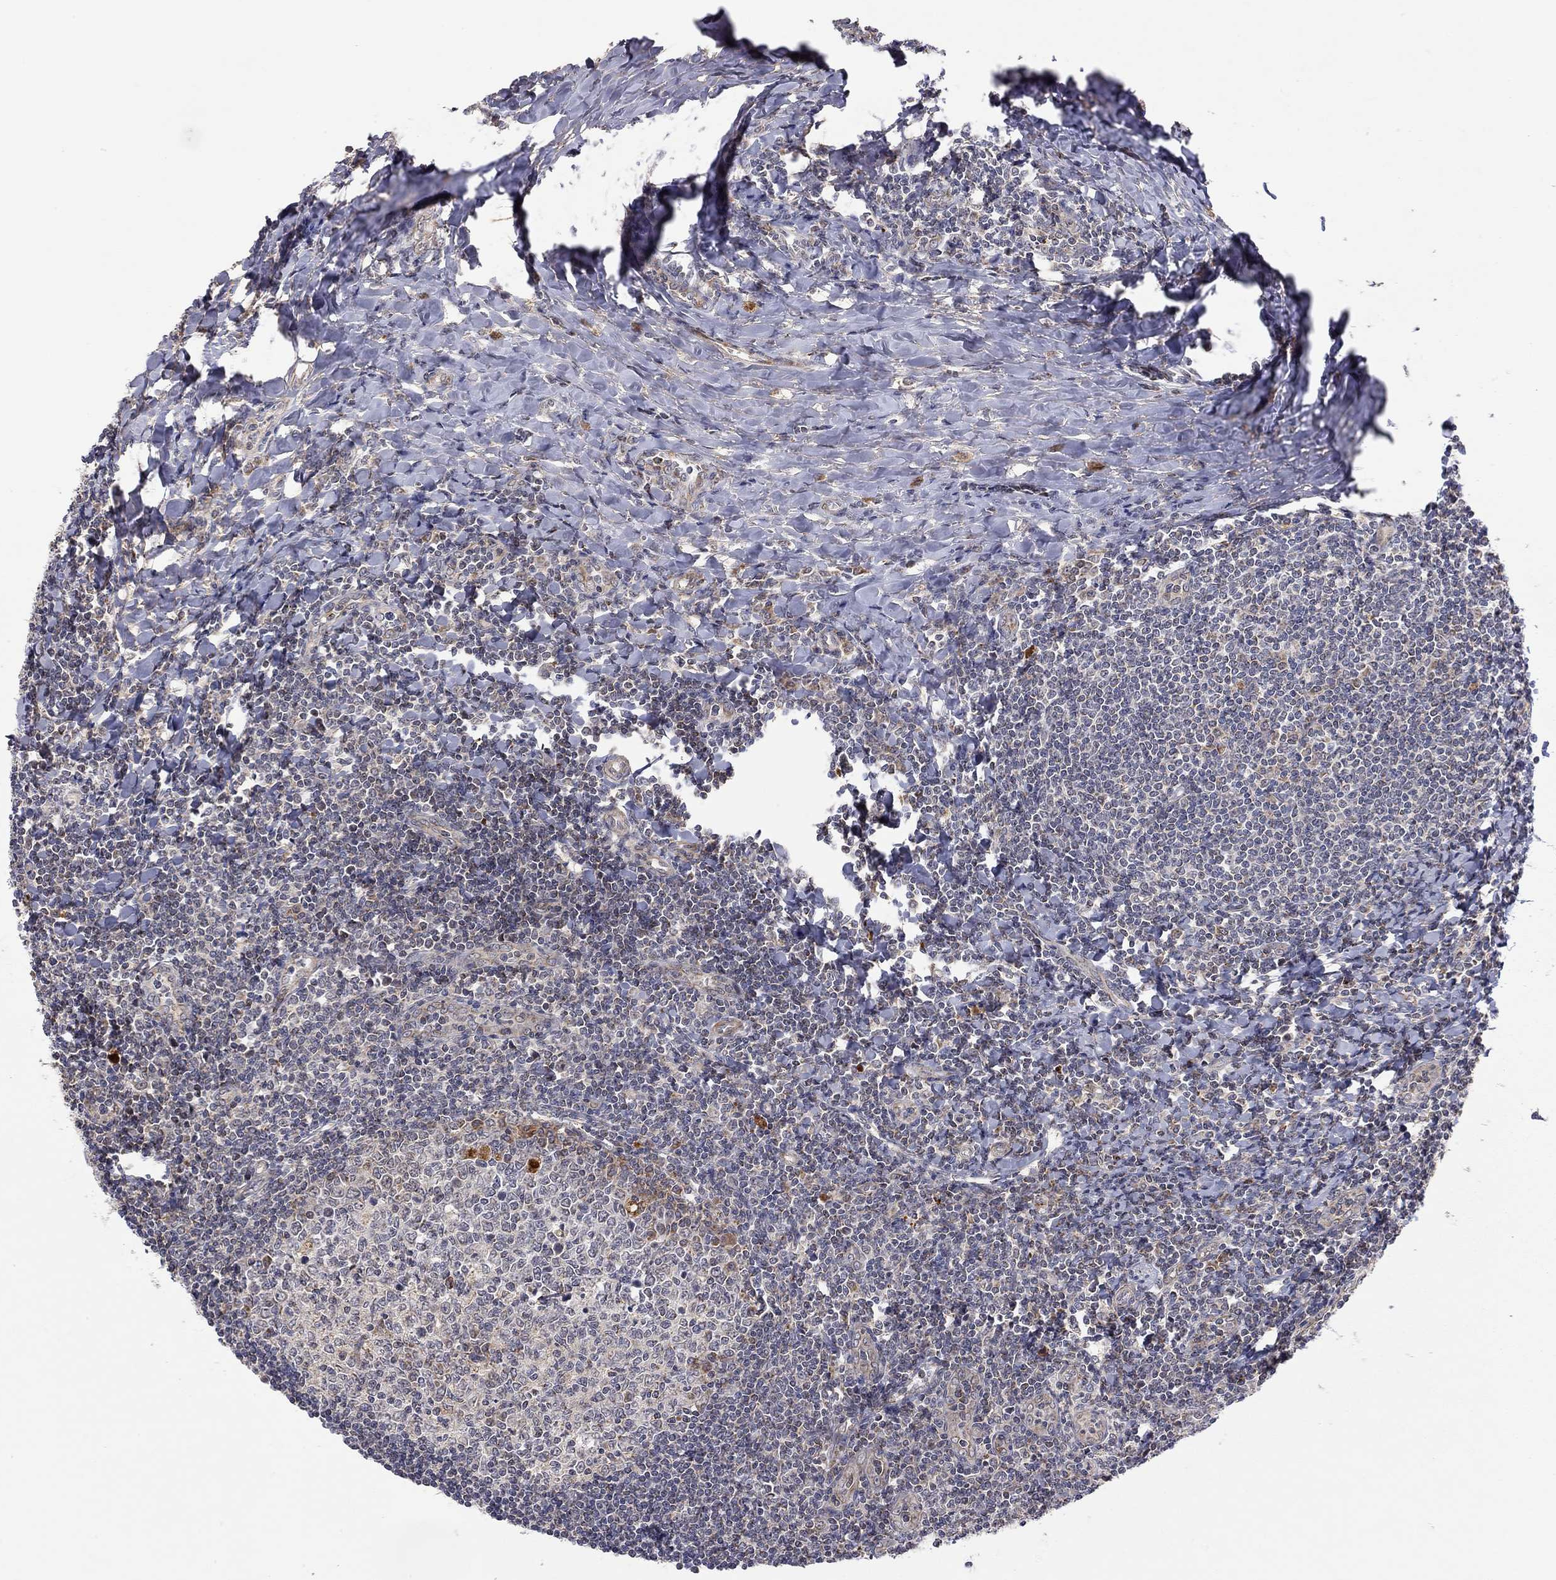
{"staining": {"intensity": "moderate", "quantity": "<25%", "location": "cytoplasmic/membranous"}, "tissue": "tonsil", "cell_type": "Germinal center cells", "image_type": "normal", "snomed": [{"axis": "morphology", "description": "Normal tissue, NOS"}, {"axis": "topography", "description": "Tonsil"}], "caption": "Germinal center cells demonstrate moderate cytoplasmic/membranous expression in about <25% of cells in unremarkable tonsil. (Stains: DAB in brown, nuclei in blue, Microscopy: brightfield microscopy at high magnification).", "gene": "IDS", "patient": {"sex": "female", "age": 12}}